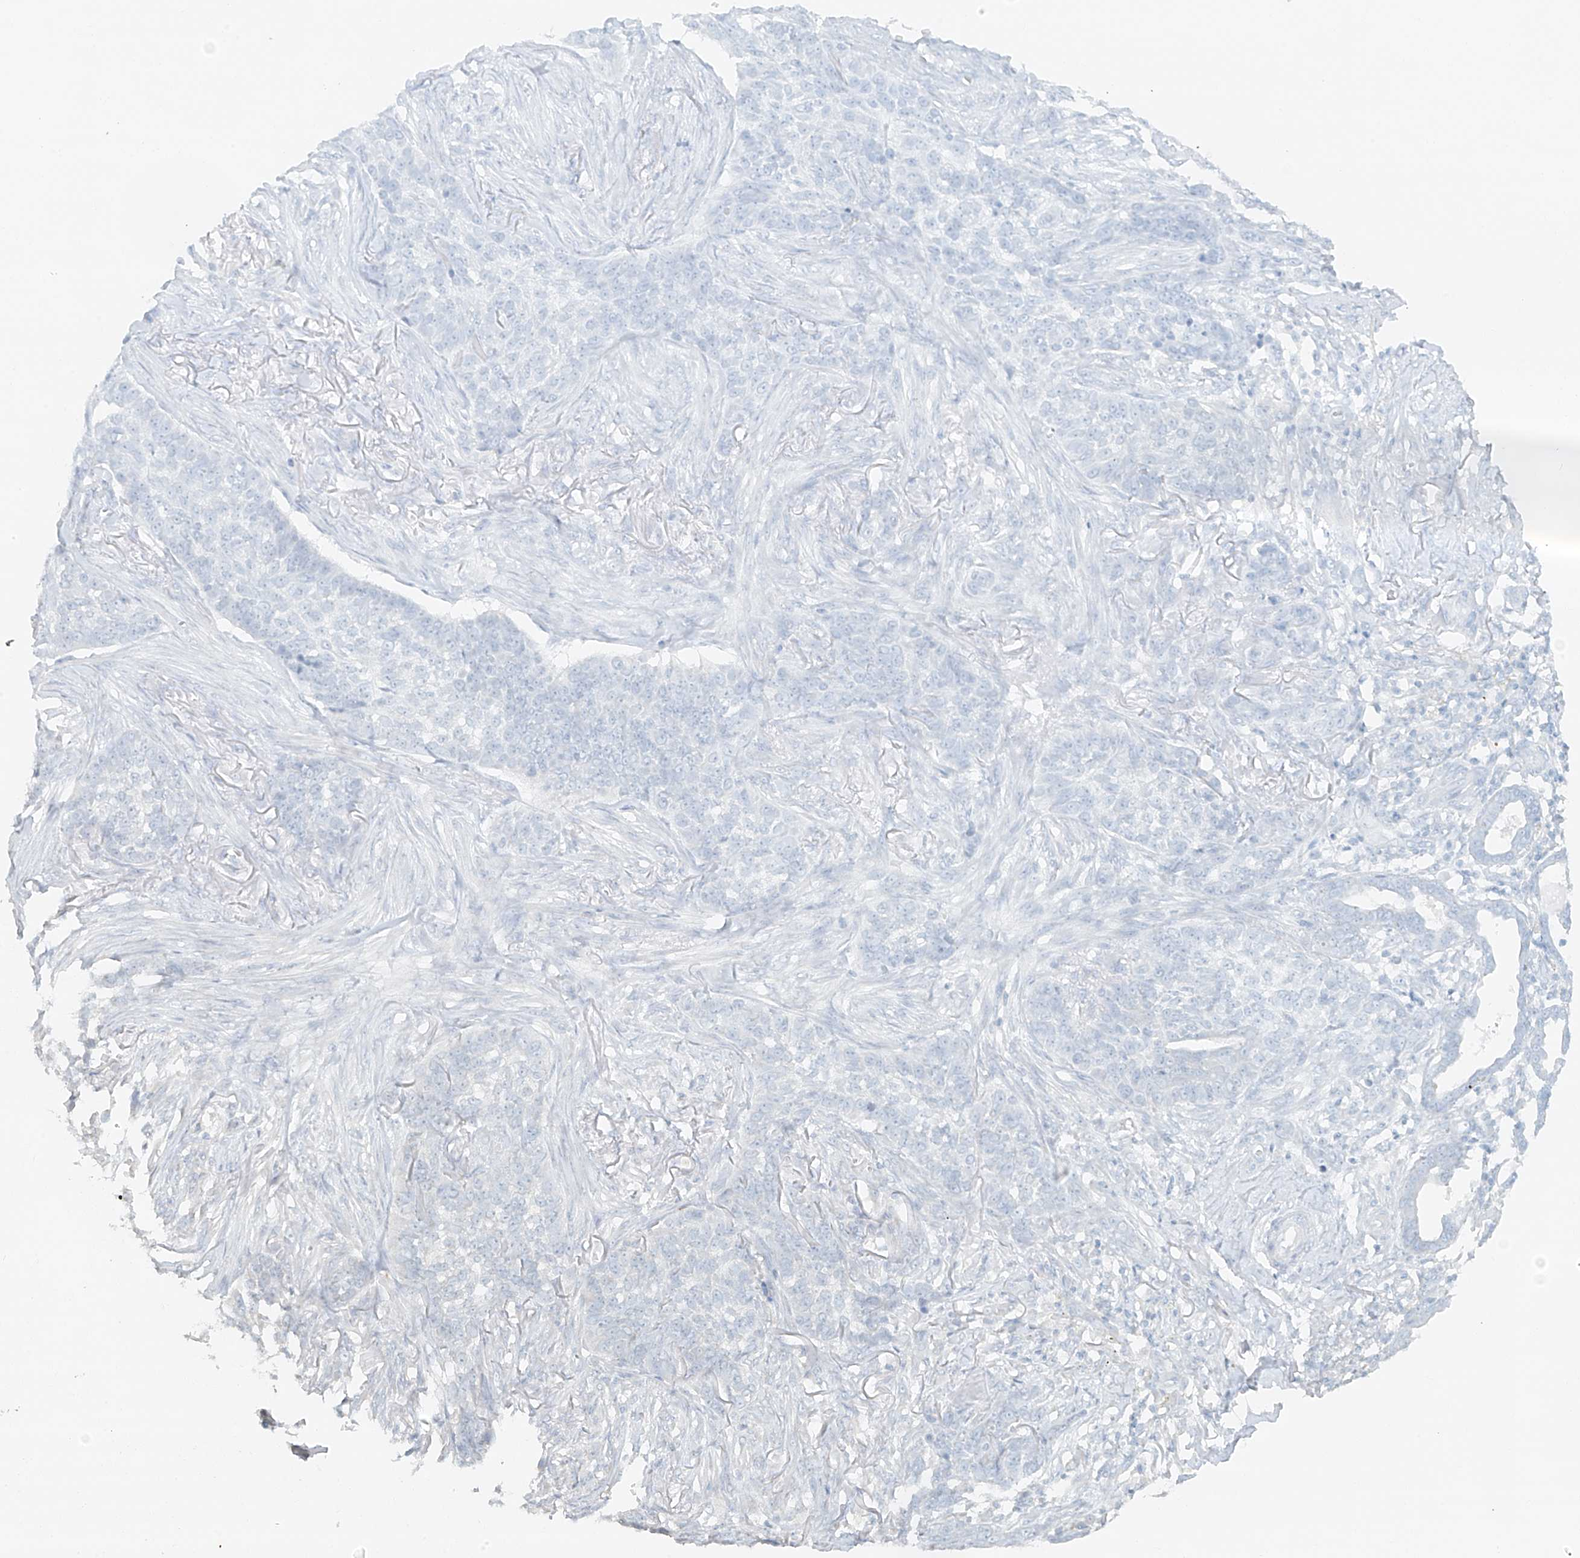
{"staining": {"intensity": "negative", "quantity": "none", "location": "none"}, "tissue": "skin cancer", "cell_type": "Tumor cells", "image_type": "cancer", "snomed": [{"axis": "morphology", "description": "Basal cell carcinoma"}, {"axis": "topography", "description": "Skin"}], "caption": "An IHC photomicrograph of basal cell carcinoma (skin) is shown. There is no staining in tumor cells of basal cell carcinoma (skin).", "gene": "ANKZF1", "patient": {"sex": "male", "age": 85}}